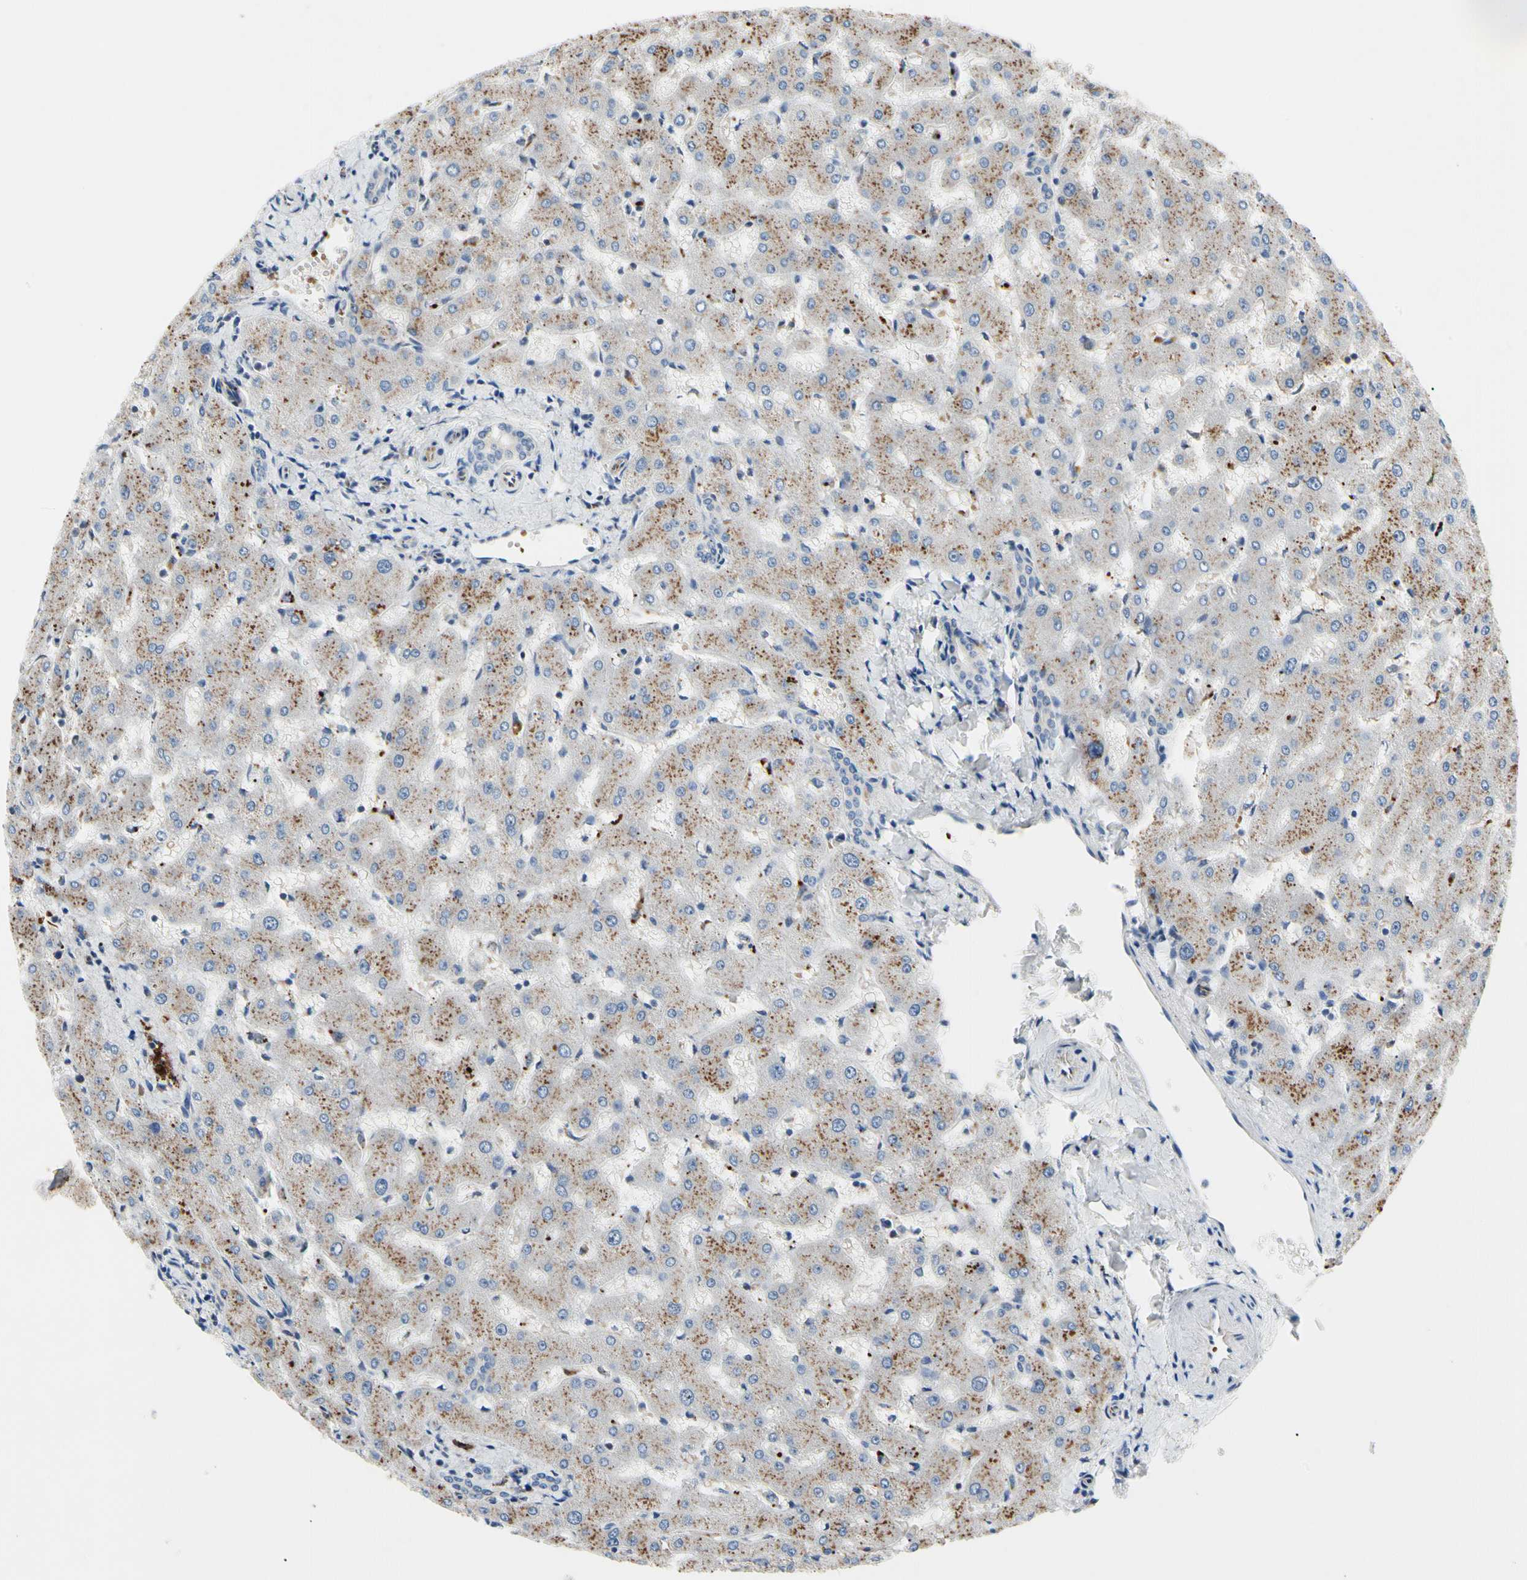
{"staining": {"intensity": "negative", "quantity": "none", "location": "none"}, "tissue": "liver", "cell_type": "Cholangiocytes", "image_type": "normal", "snomed": [{"axis": "morphology", "description": "Normal tissue, NOS"}, {"axis": "topography", "description": "Liver"}], "caption": "Immunohistochemistry (IHC) histopathology image of benign liver: human liver stained with DAB (3,3'-diaminobenzidine) demonstrates no significant protein expression in cholangiocytes.", "gene": "RETSAT", "patient": {"sex": "female", "age": 63}}